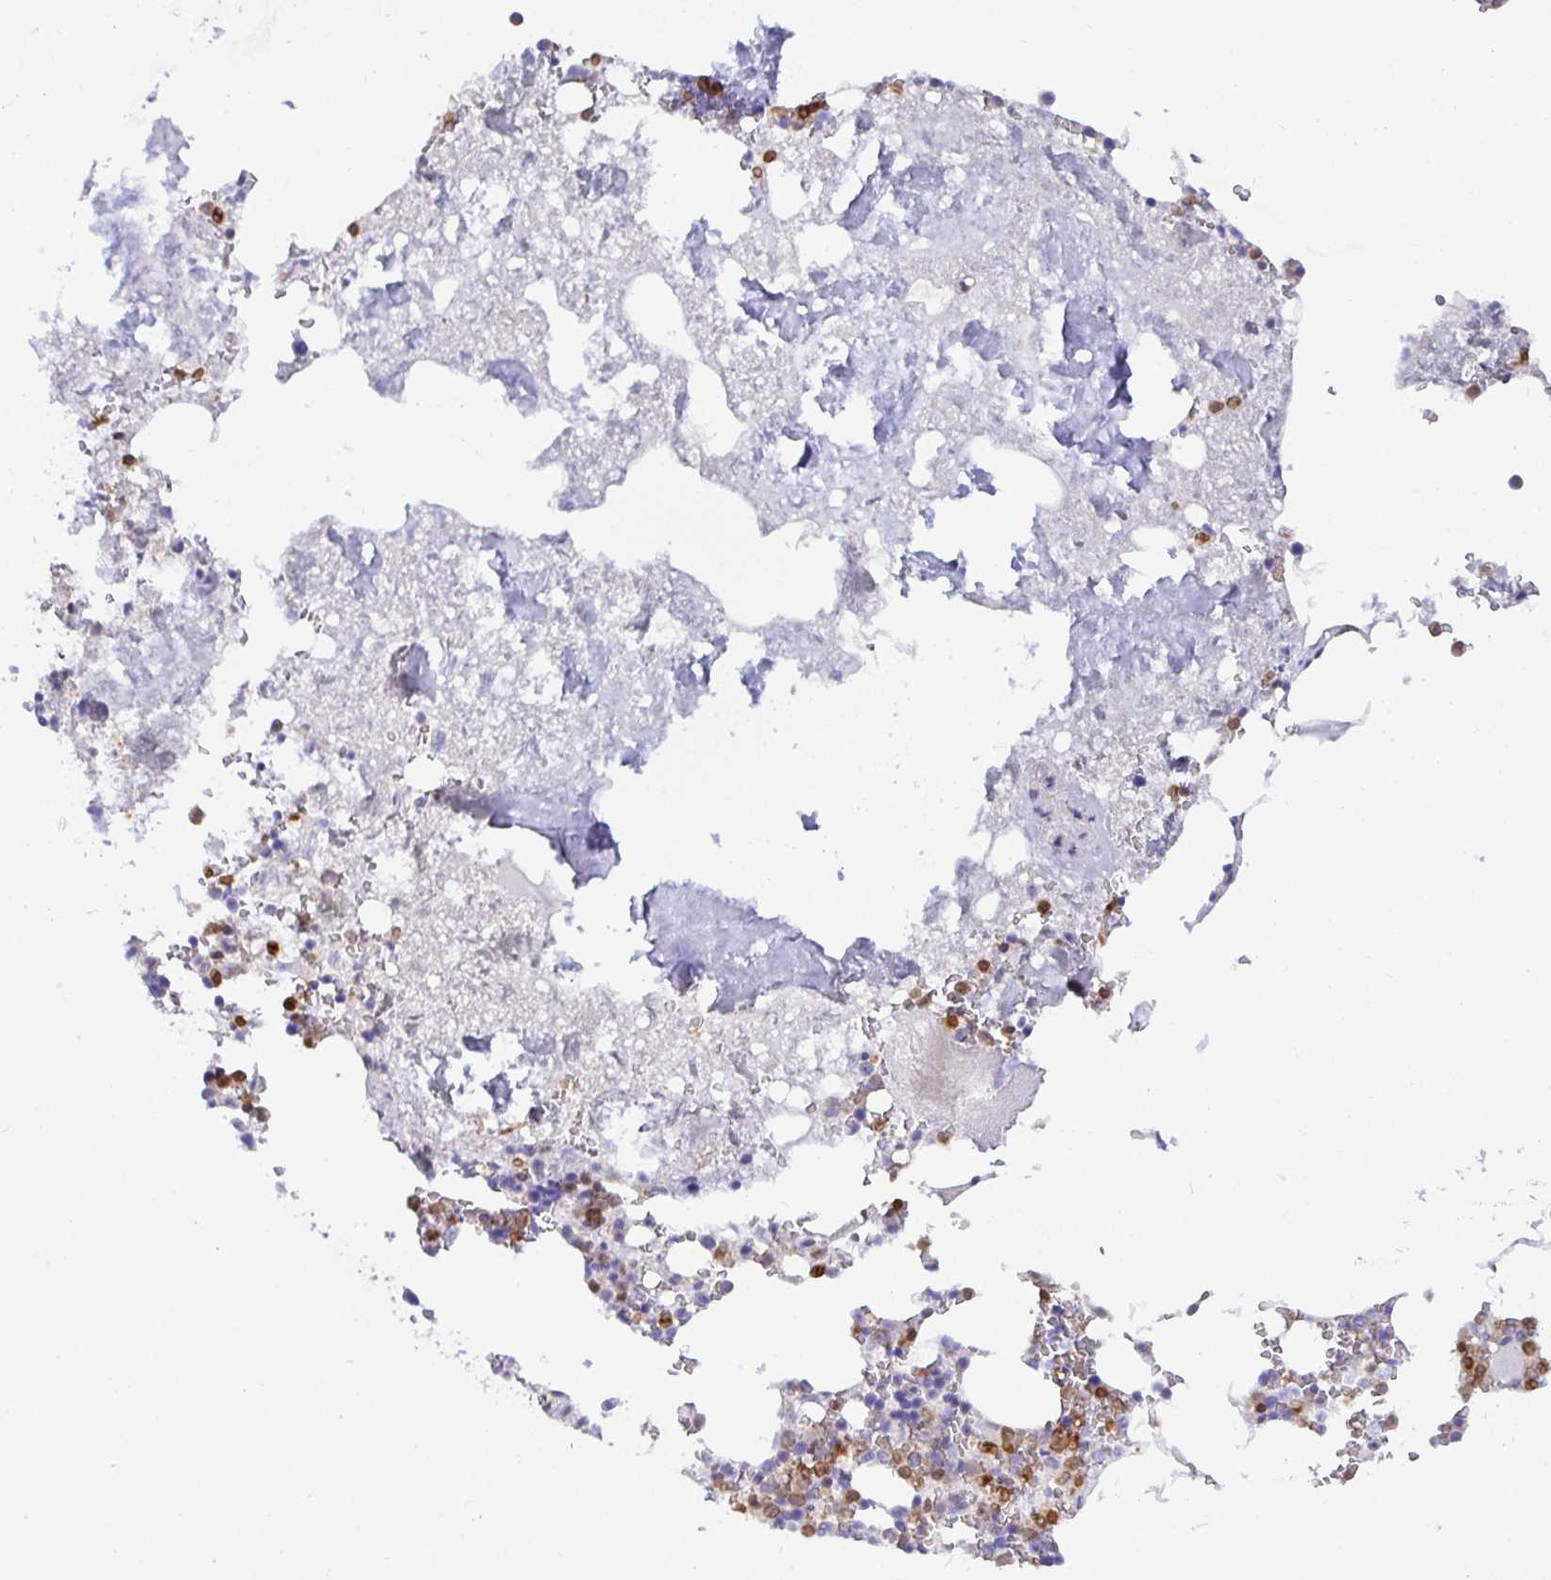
{"staining": {"intensity": "moderate", "quantity": "25%-75%", "location": "nuclear"}, "tissue": "bone marrow", "cell_type": "Hematopoietic cells", "image_type": "normal", "snomed": [{"axis": "morphology", "description": "Normal tissue, NOS"}, {"axis": "topography", "description": "Bone marrow"}], "caption": "Moderate nuclear staining is identified in approximately 25%-75% of hematopoietic cells in unremarkable bone marrow.", "gene": "TP53I11", "patient": {"sex": "female", "age": 42}}